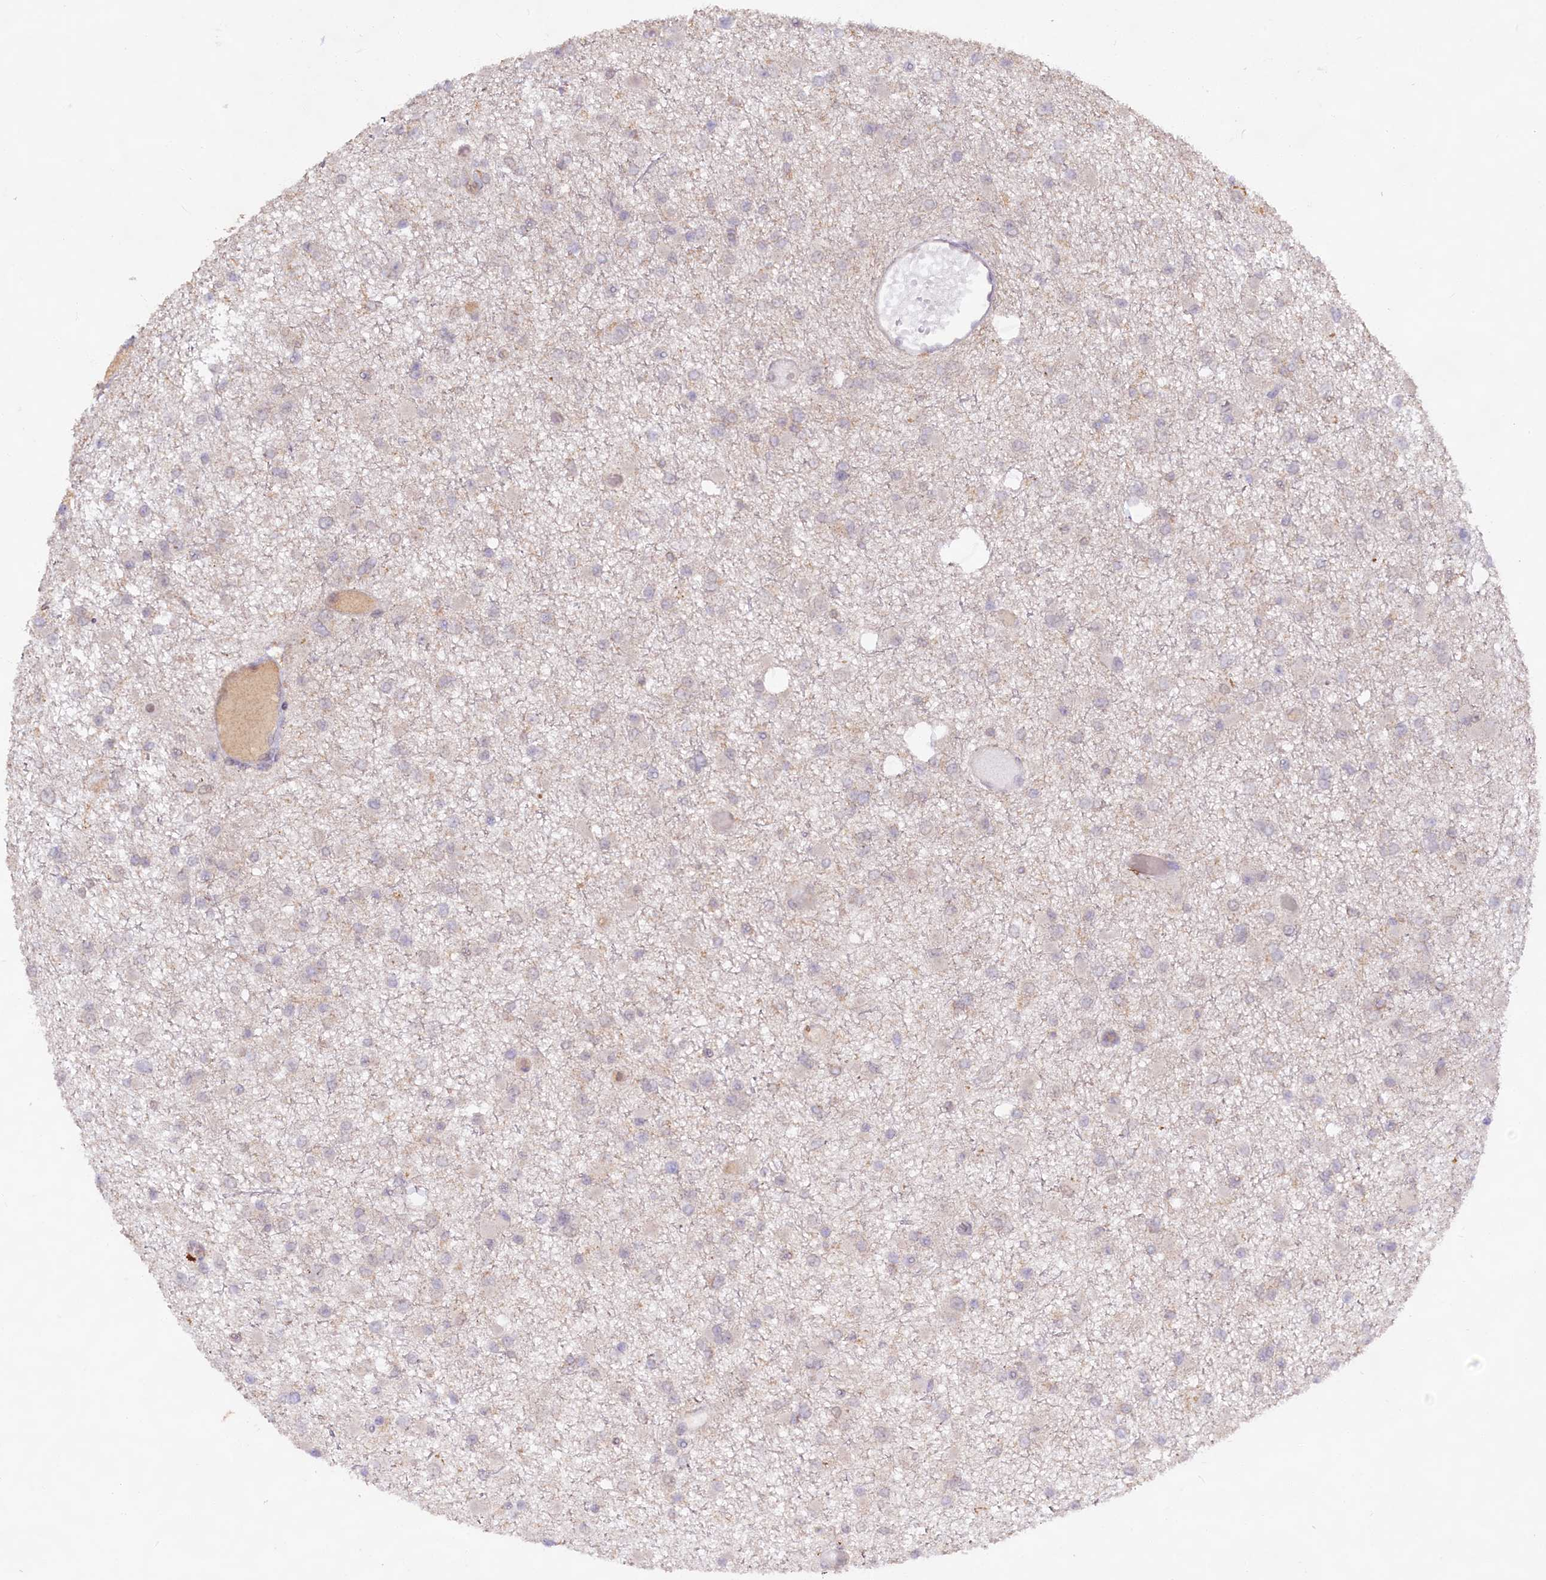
{"staining": {"intensity": "negative", "quantity": "none", "location": "none"}, "tissue": "glioma", "cell_type": "Tumor cells", "image_type": "cancer", "snomed": [{"axis": "morphology", "description": "Glioma, malignant, Low grade"}, {"axis": "topography", "description": "Brain"}], "caption": "Tumor cells show no significant protein positivity in malignant low-grade glioma.", "gene": "RRP8", "patient": {"sex": "female", "age": 22}}